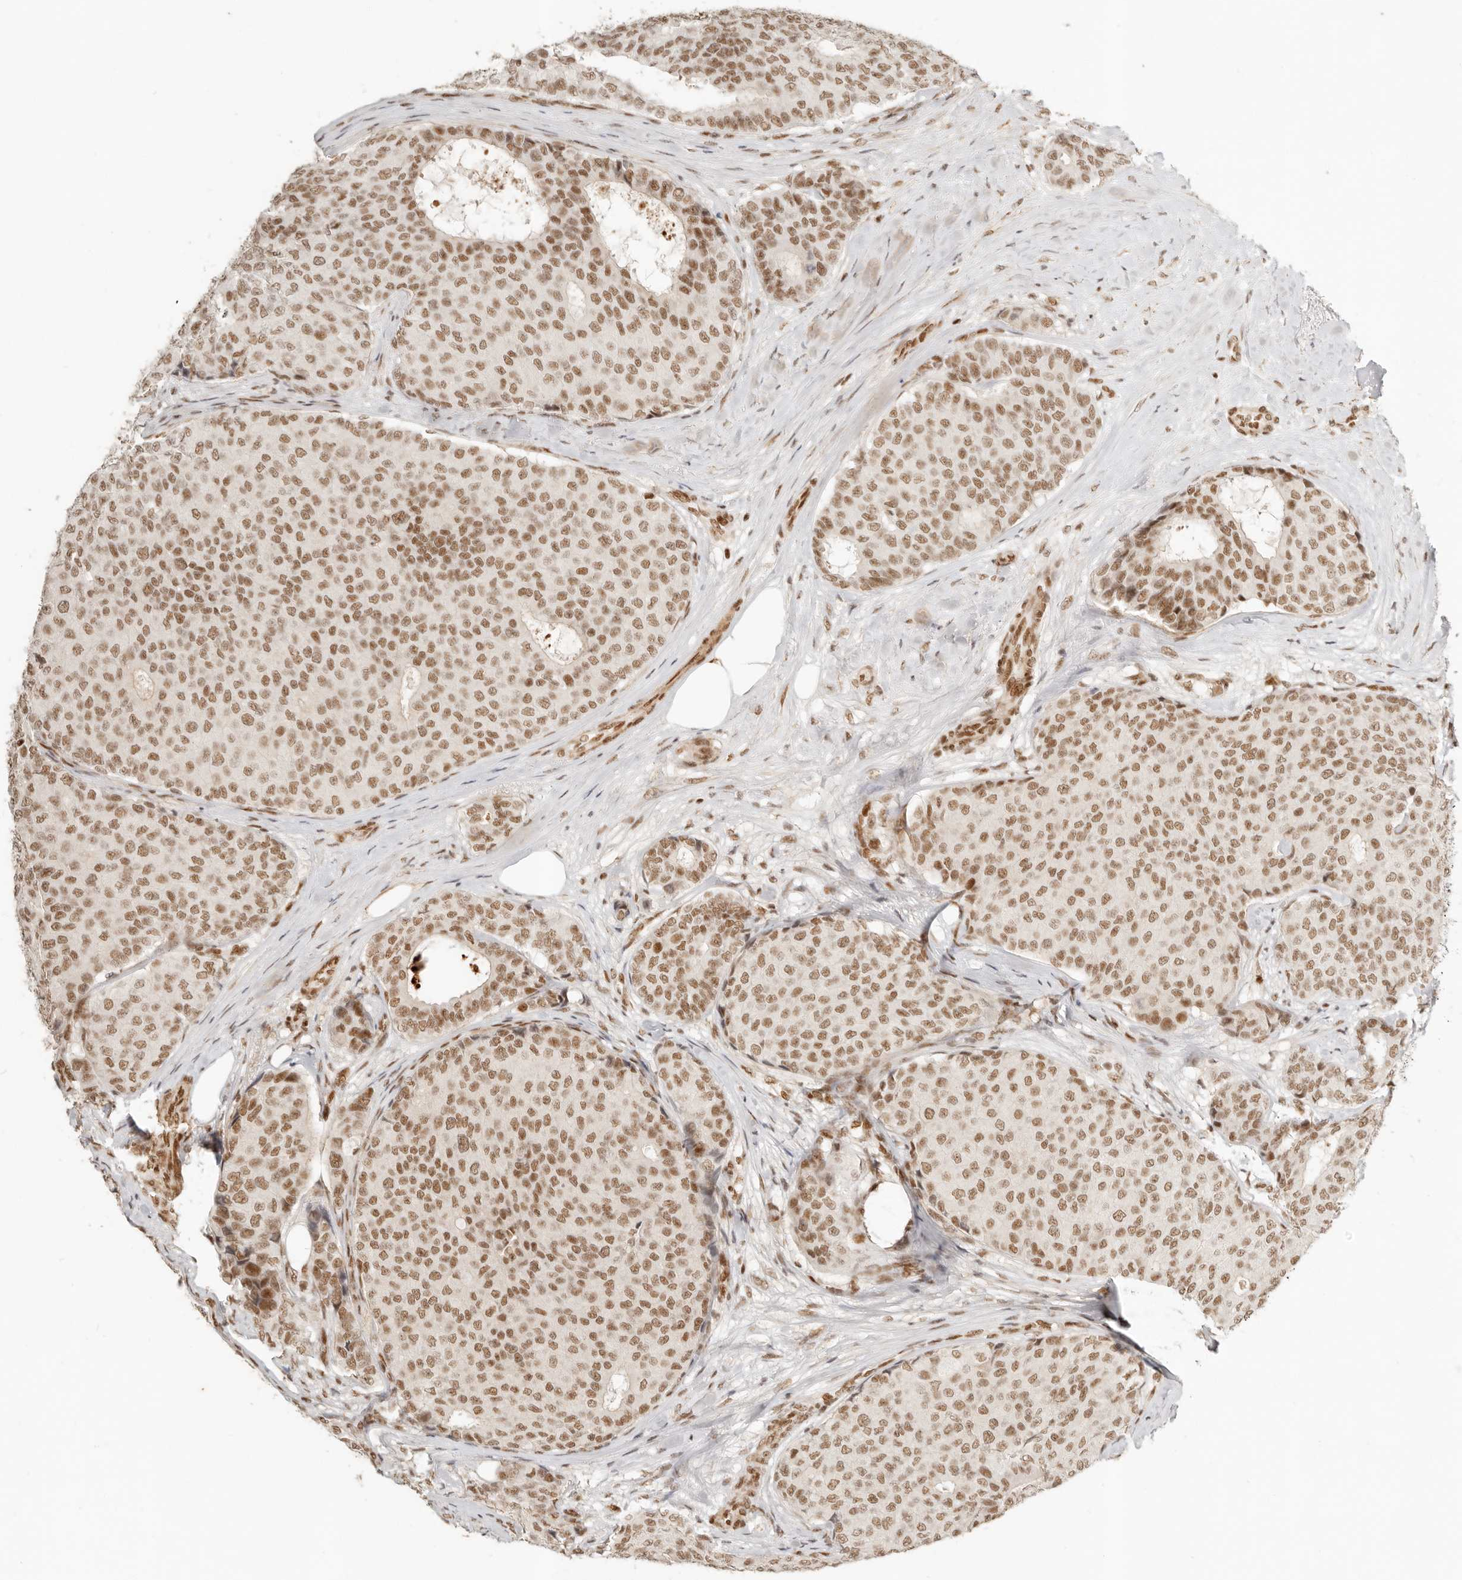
{"staining": {"intensity": "moderate", "quantity": ">75%", "location": "nuclear"}, "tissue": "breast cancer", "cell_type": "Tumor cells", "image_type": "cancer", "snomed": [{"axis": "morphology", "description": "Duct carcinoma"}, {"axis": "topography", "description": "Breast"}], "caption": "This histopathology image displays immunohistochemistry (IHC) staining of breast infiltrating ductal carcinoma, with medium moderate nuclear positivity in approximately >75% of tumor cells.", "gene": "GABPA", "patient": {"sex": "female", "age": 75}}